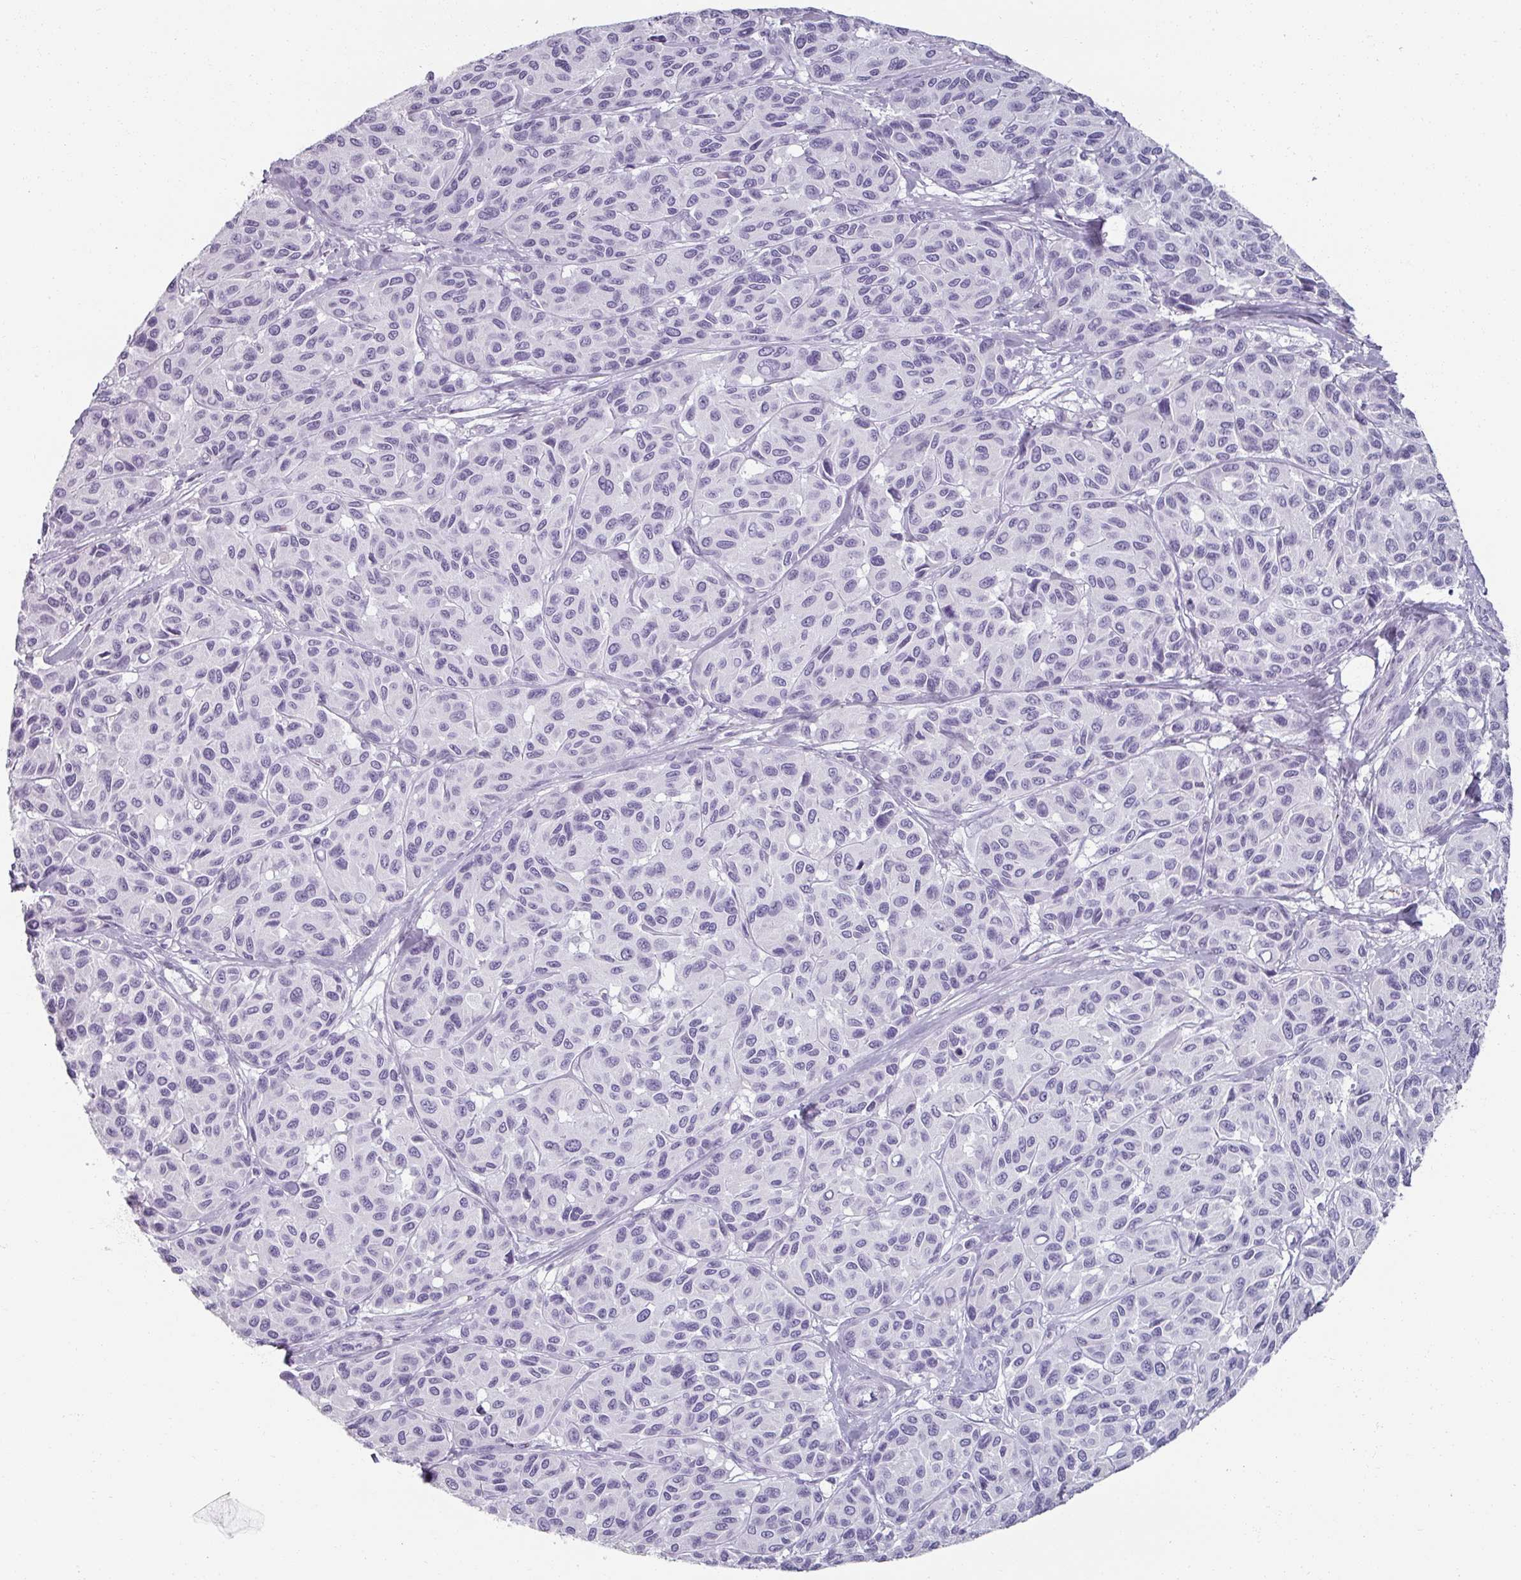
{"staining": {"intensity": "negative", "quantity": "none", "location": "none"}, "tissue": "melanoma", "cell_type": "Tumor cells", "image_type": "cancer", "snomed": [{"axis": "morphology", "description": "Malignant melanoma, NOS"}, {"axis": "topography", "description": "Skin"}], "caption": "Tumor cells are negative for protein expression in human melanoma.", "gene": "REG3G", "patient": {"sex": "female", "age": 66}}